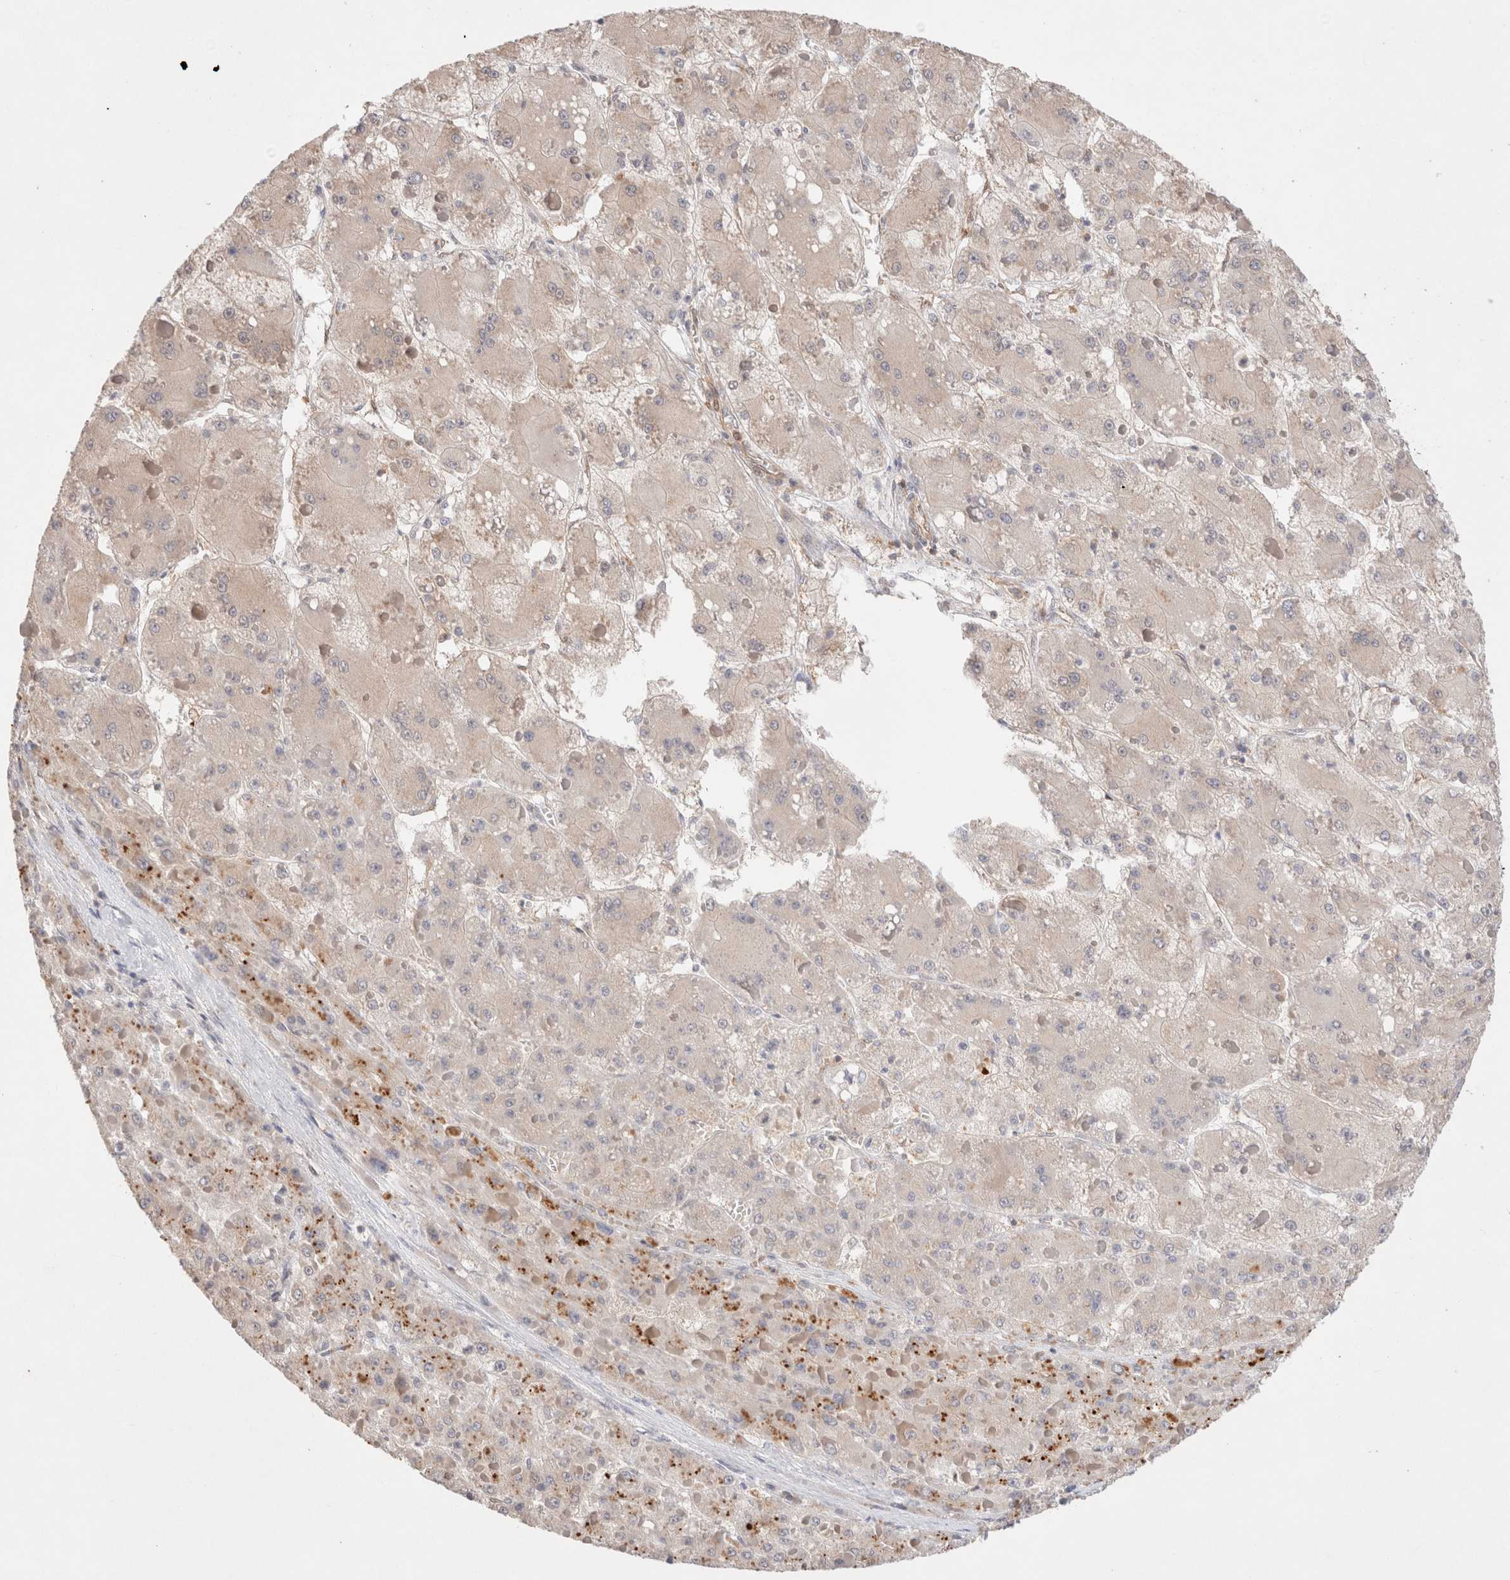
{"staining": {"intensity": "weak", "quantity": "<25%", "location": "cytoplasmic/membranous"}, "tissue": "liver cancer", "cell_type": "Tumor cells", "image_type": "cancer", "snomed": [{"axis": "morphology", "description": "Carcinoma, Hepatocellular, NOS"}, {"axis": "topography", "description": "Liver"}], "caption": "There is no significant staining in tumor cells of liver hepatocellular carcinoma.", "gene": "STARD10", "patient": {"sex": "female", "age": 73}}